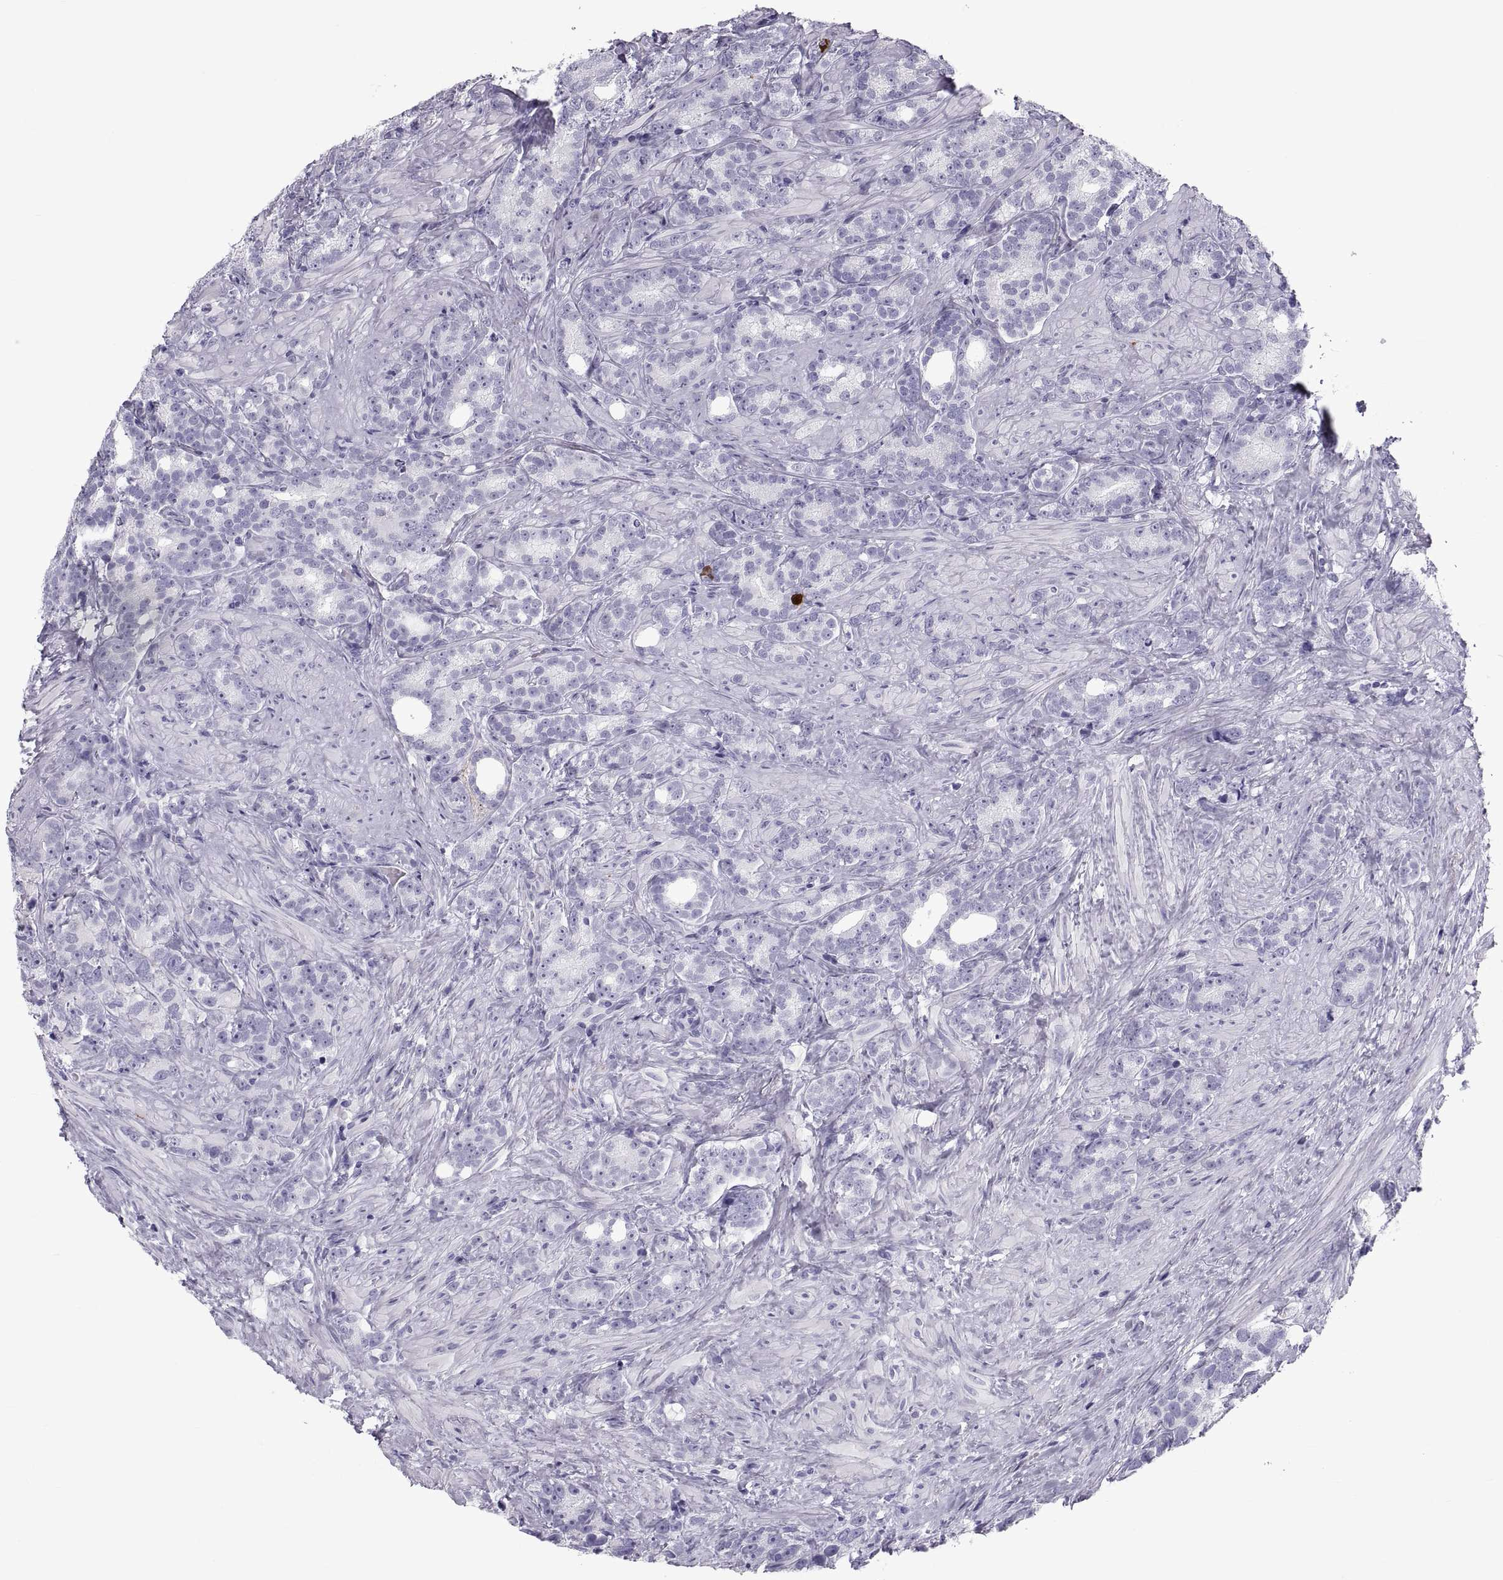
{"staining": {"intensity": "negative", "quantity": "none", "location": "none"}, "tissue": "prostate cancer", "cell_type": "Tumor cells", "image_type": "cancer", "snomed": [{"axis": "morphology", "description": "Adenocarcinoma, High grade"}, {"axis": "topography", "description": "Prostate"}], "caption": "Tumor cells are negative for protein expression in human prostate adenocarcinoma (high-grade).", "gene": "DEFB129", "patient": {"sex": "male", "age": 90}}